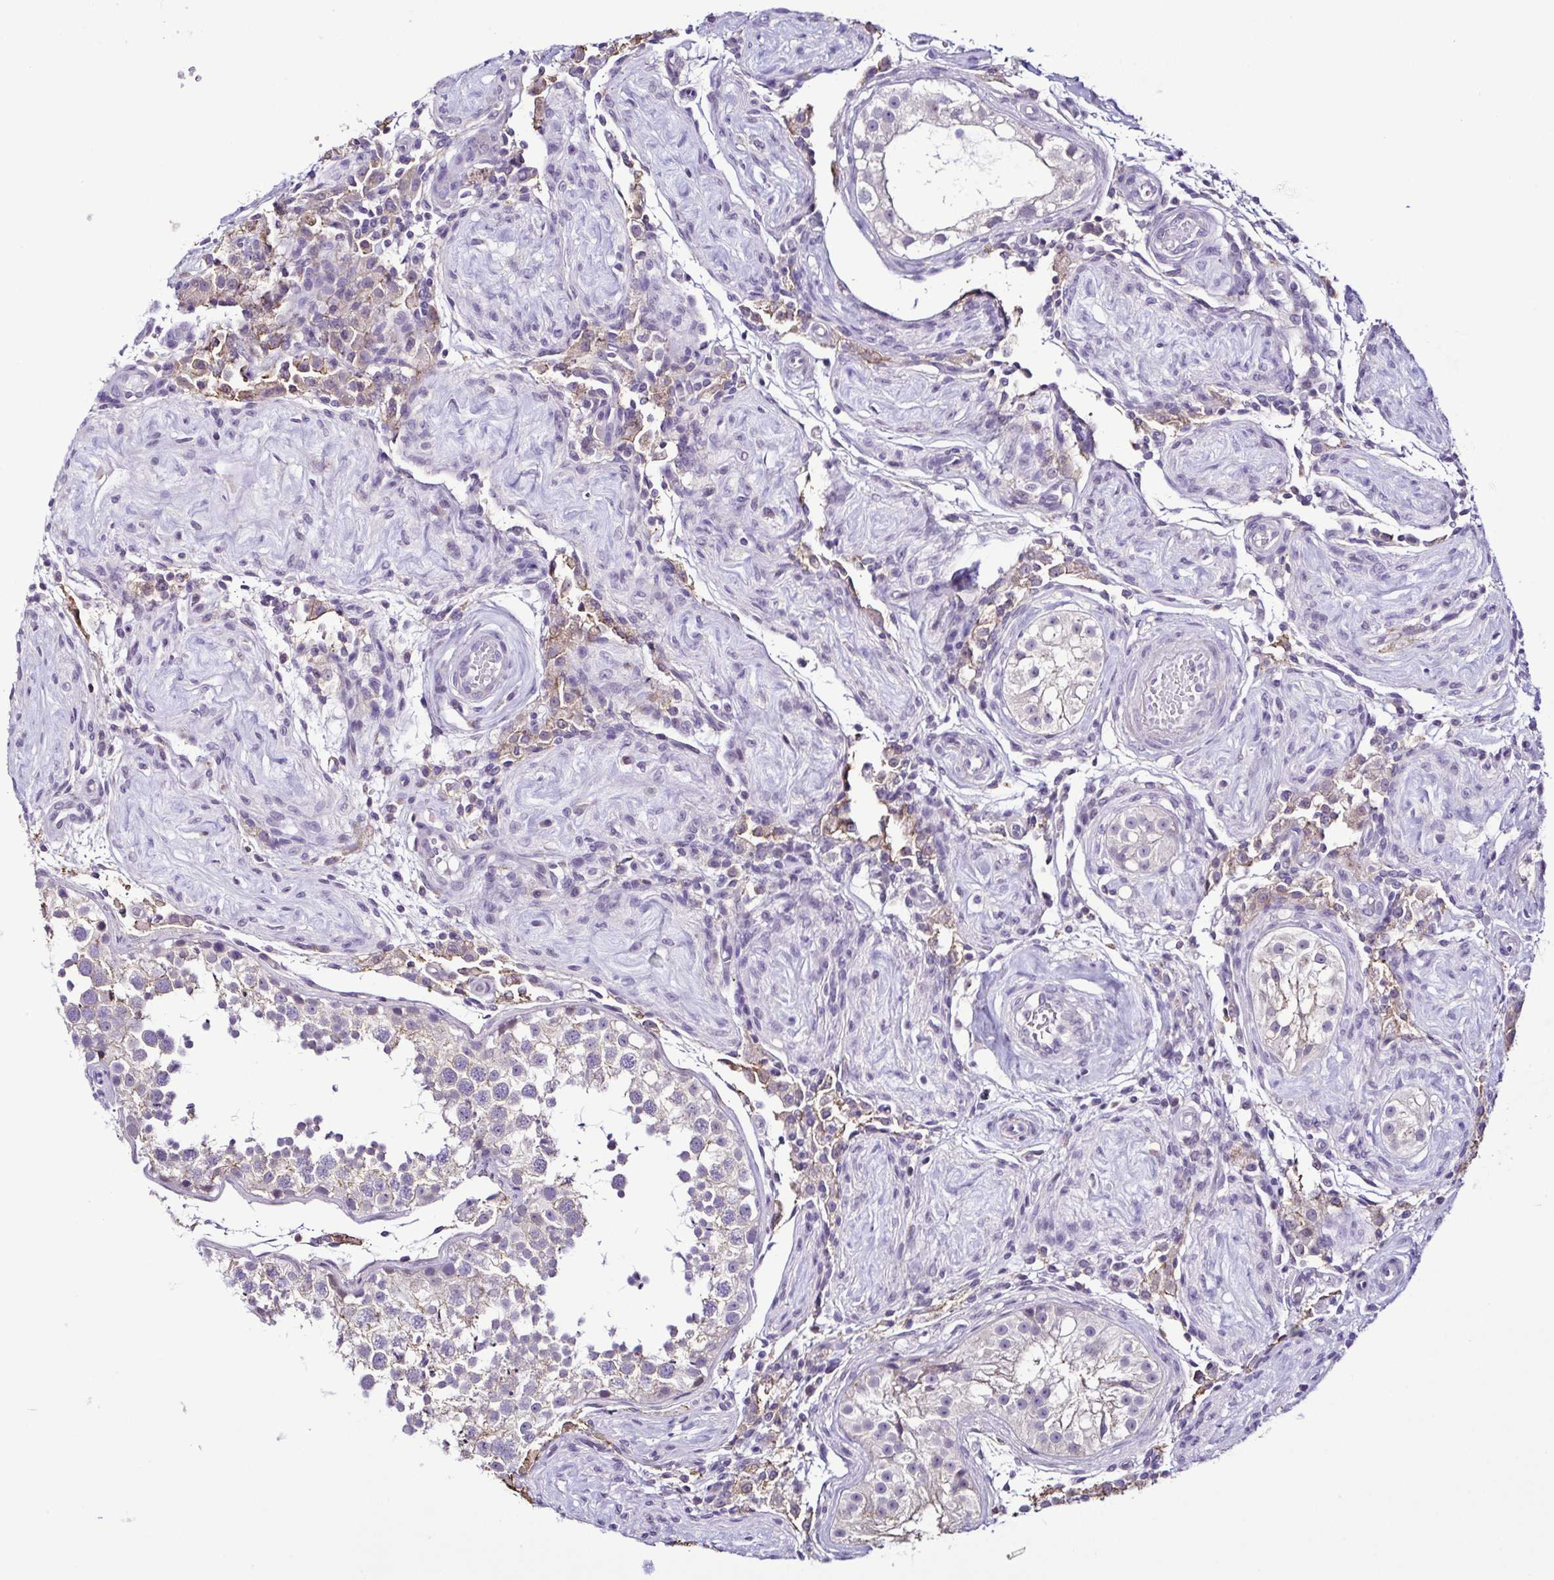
{"staining": {"intensity": "negative", "quantity": "none", "location": "none"}, "tissue": "testis", "cell_type": "Cells in seminiferous ducts", "image_type": "normal", "snomed": [{"axis": "morphology", "description": "Normal tissue, NOS"}, {"axis": "morphology", "description": "Seminoma, NOS"}, {"axis": "topography", "description": "Testis"}], "caption": "The histopathology image reveals no significant expression in cells in seminiferous ducts of testis.", "gene": "TNNT2", "patient": {"sex": "male", "age": 29}}